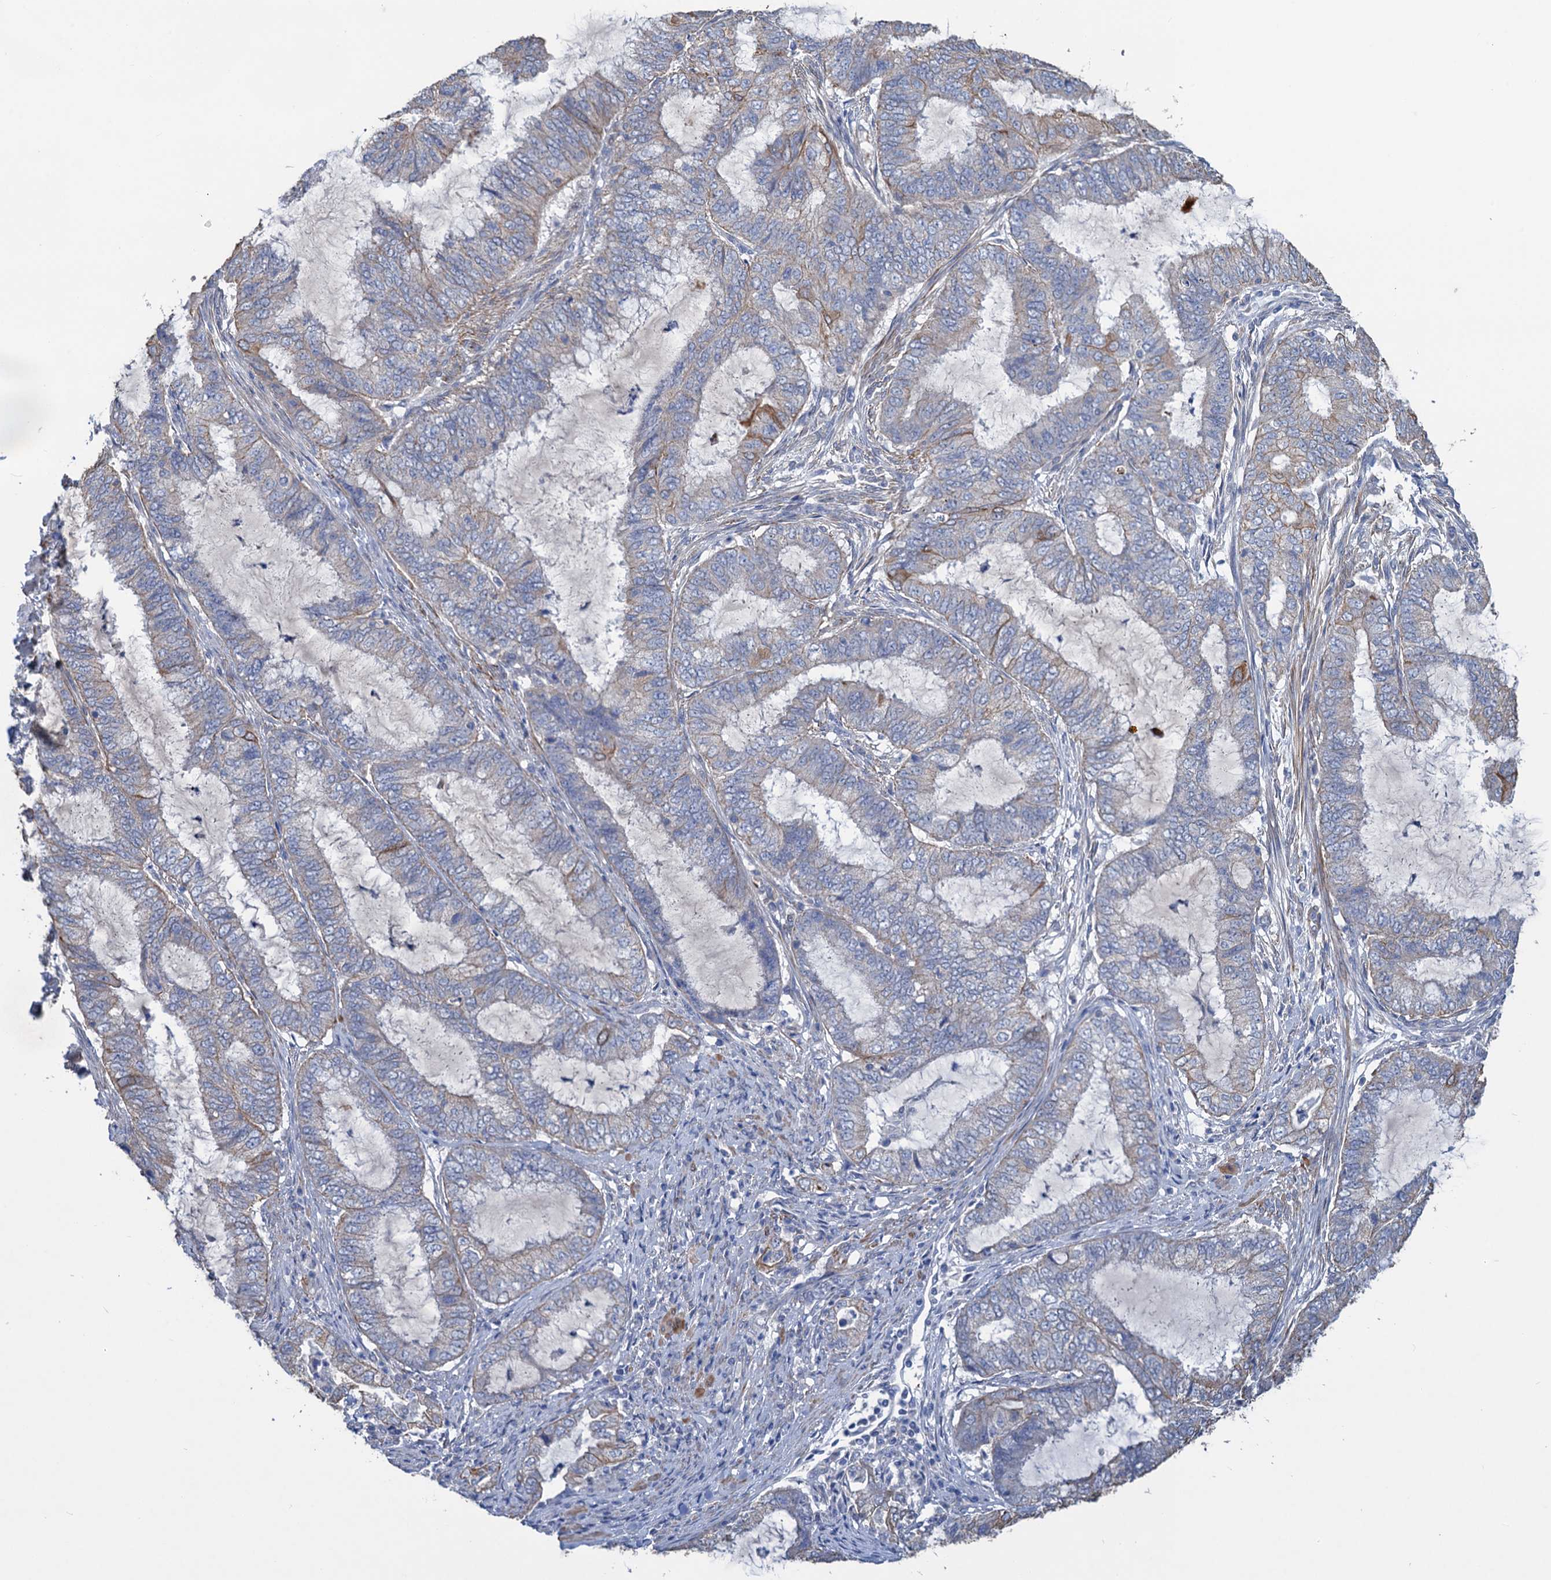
{"staining": {"intensity": "weak", "quantity": "<25%", "location": "cytoplasmic/membranous"}, "tissue": "endometrial cancer", "cell_type": "Tumor cells", "image_type": "cancer", "snomed": [{"axis": "morphology", "description": "Adenocarcinoma, NOS"}, {"axis": "topography", "description": "Endometrium"}], "caption": "Image shows no significant protein positivity in tumor cells of endometrial adenocarcinoma.", "gene": "SMCO3", "patient": {"sex": "female", "age": 51}}